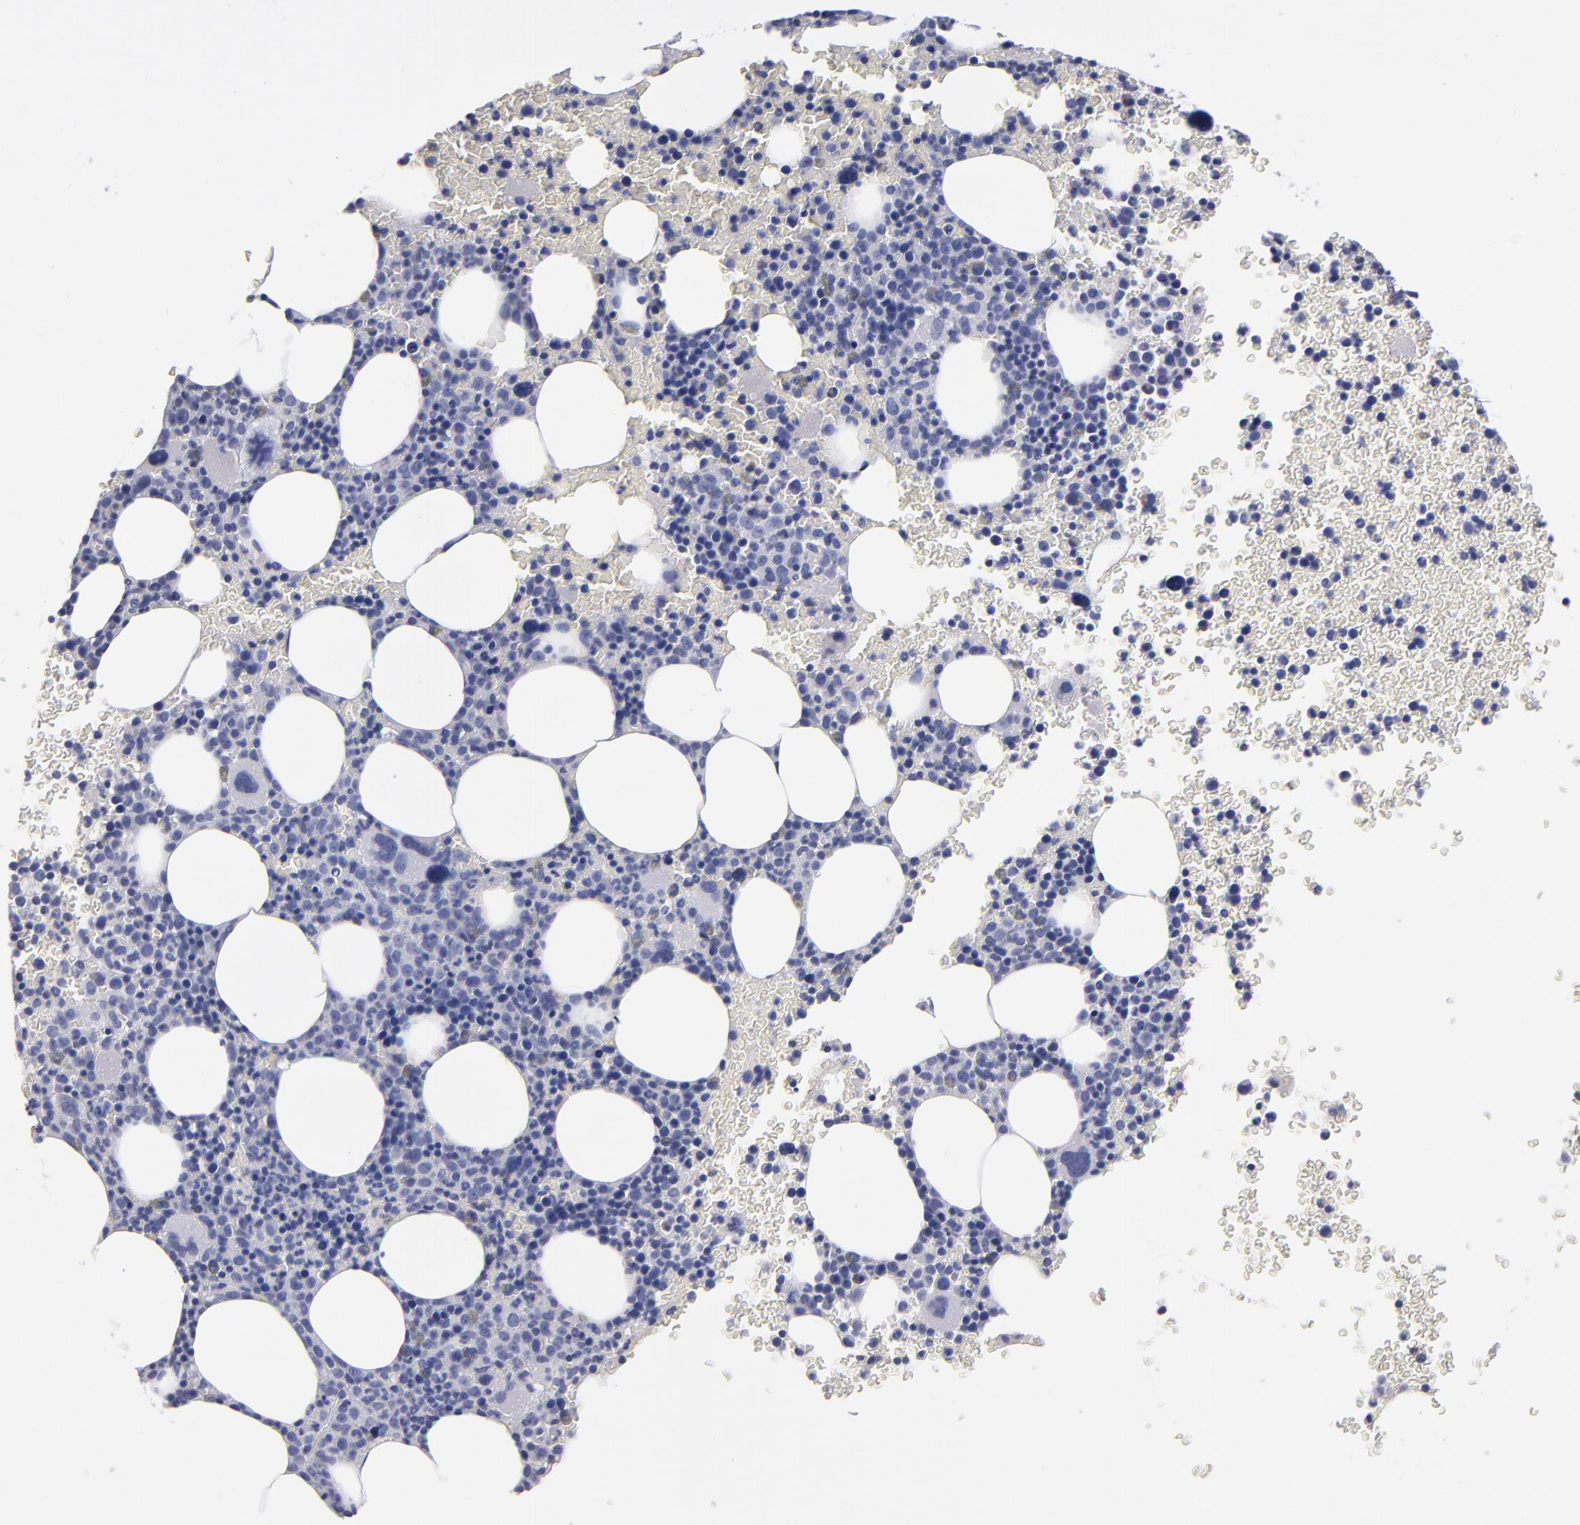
{"staining": {"intensity": "negative", "quantity": "none", "location": "none"}, "tissue": "bone marrow", "cell_type": "Hematopoietic cells", "image_type": "normal", "snomed": [{"axis": "morphology", "description": "Normal tissue, NOS"}, {"axis": "topography", "description": "Bone marrow"}], "caption": "There is no significant positivity in hematopoietic cells of bone marrow. (DAB (3,3'-diaminobenzidine) immunohistochemistry (IHC) with hematoxylin counter stain).", "gene": "CDH3", "patient": {"sex": "male", "age": 68}}